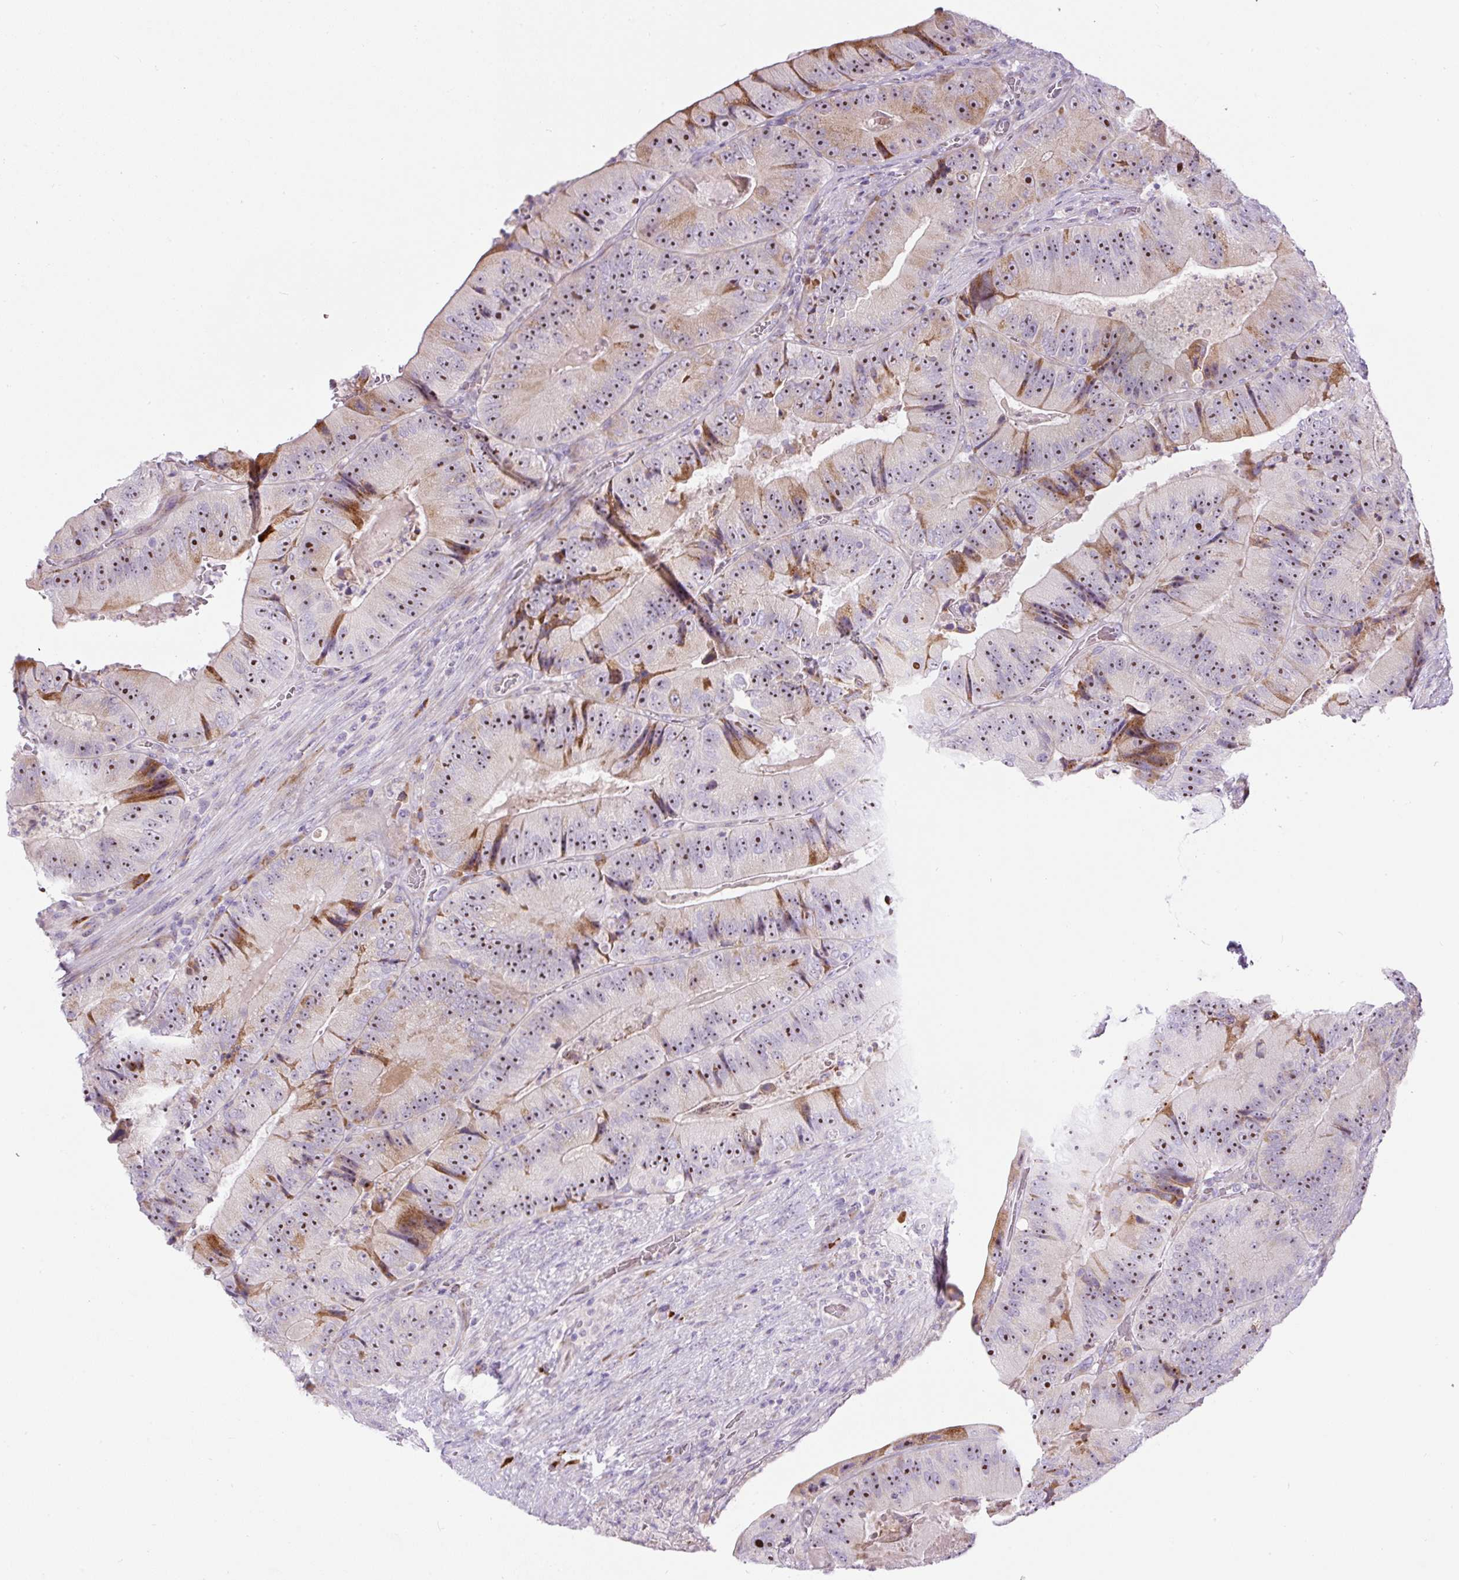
{"staining": {"intensity": "moderate", "quantity": ">75%", "location": "nuclear"}, "tissue": "colorectal cancer", "cell_type": "Tumor cells", "image_type": "cancer", "snomed": [{"axis": "morphology", "description": "Adenocarcinoma, NOS"}, {"axis": "topography", "description": "Colon"}], "caption": "Adenocarcinoma (colorectal) stained with IHC demonstrates moderate nuclear expression in approximately >75% of tumor cells.", "gene": "ZNF596", "patient": {"sex": "female", "age": 86}}